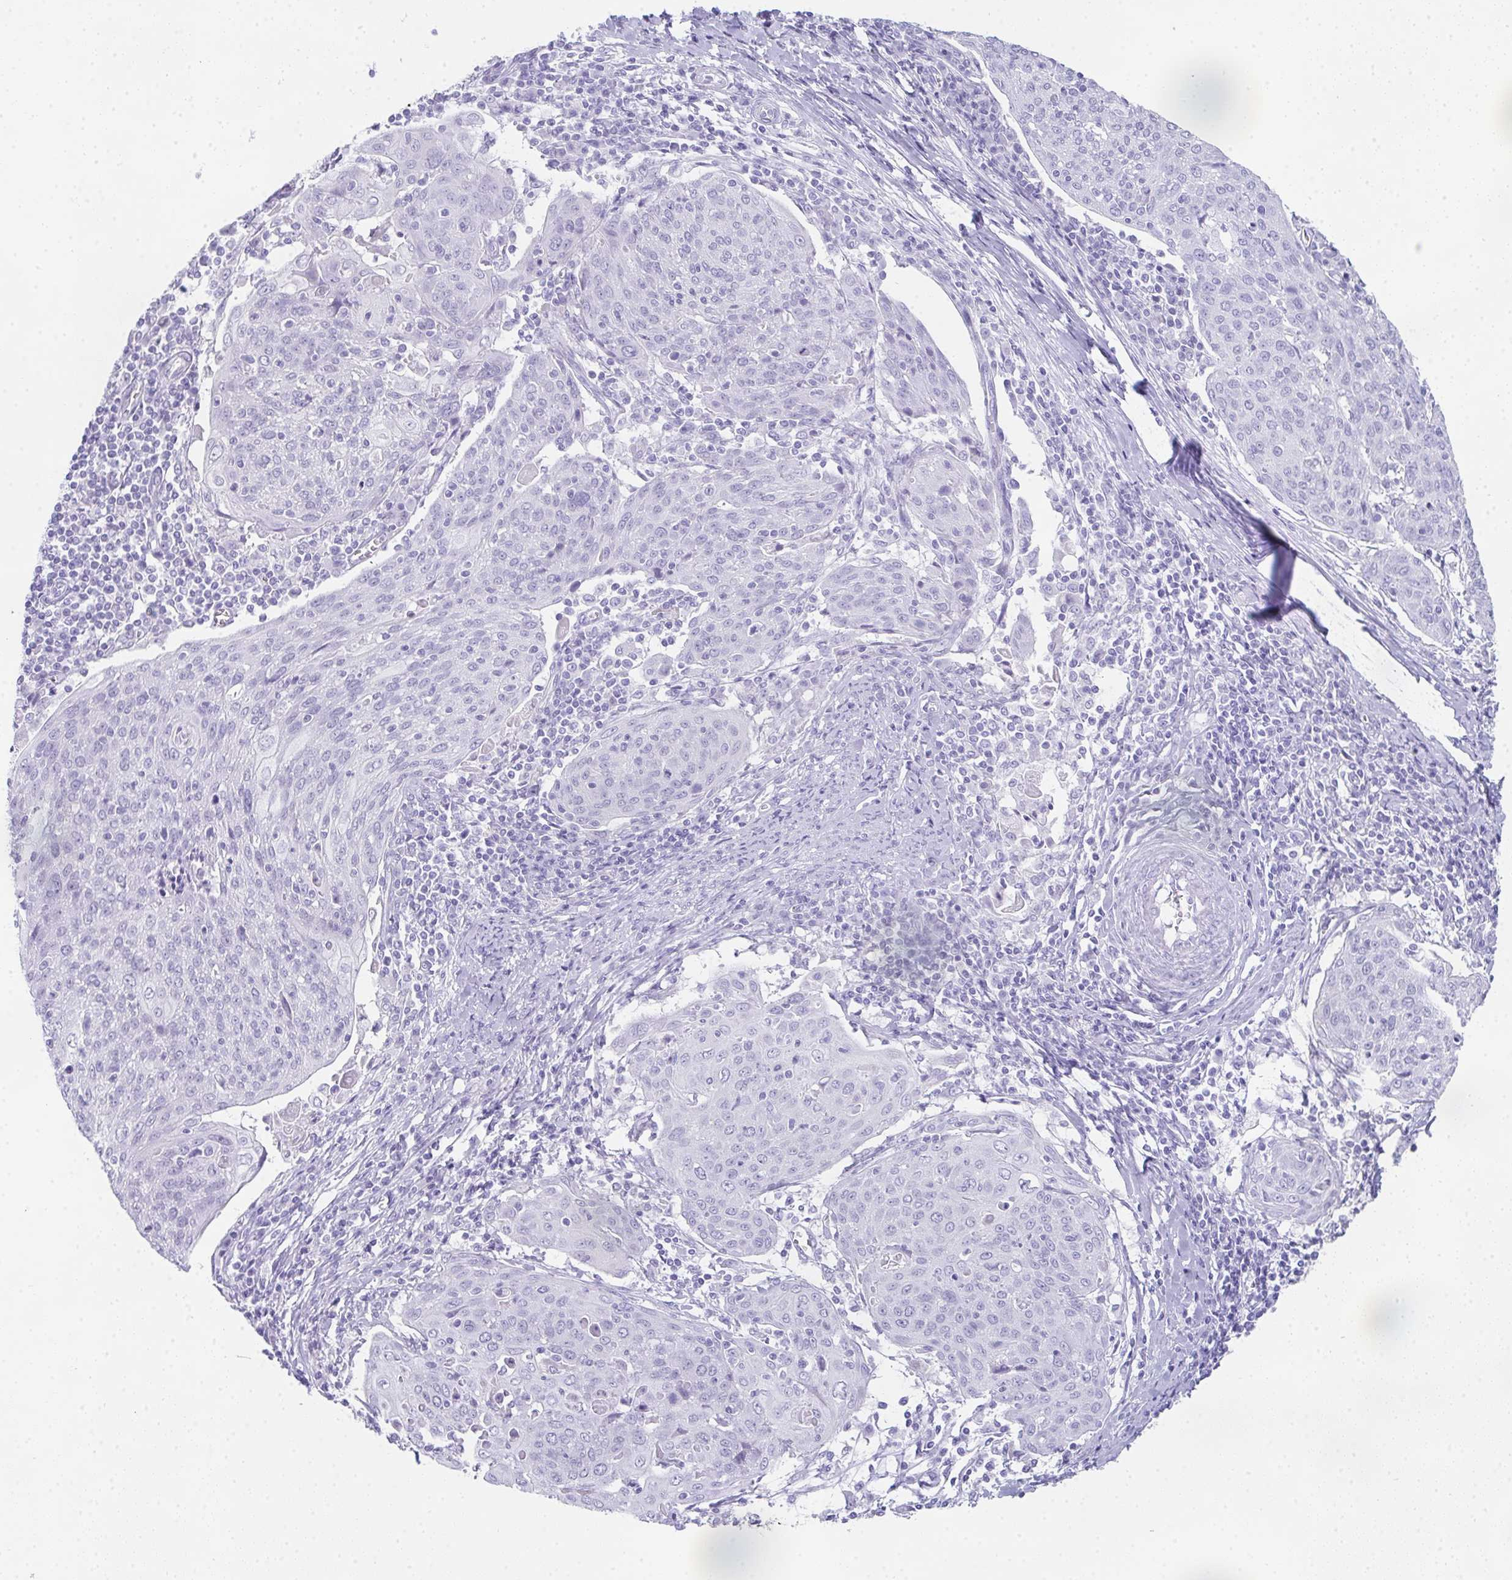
{"staining": {"intensity": "negative", "quantity": "none", "location": "none"}, "tissue": "cervical cancer", "cell_type": "Tumor cells", "image_type": "cancer", "snomed": [{"axis": "morphology", "description": "Squamous cell carcinoma, NOS"}, {"axis": "topography", "description": "Cervix"}], "caption": "Squamous cell carcinoma (cervical) was stained to show a protein in brown. There is no significant positivity in tumor cells.", "gene": "RLF", "patient": {"sex": "female", "age": 67}}